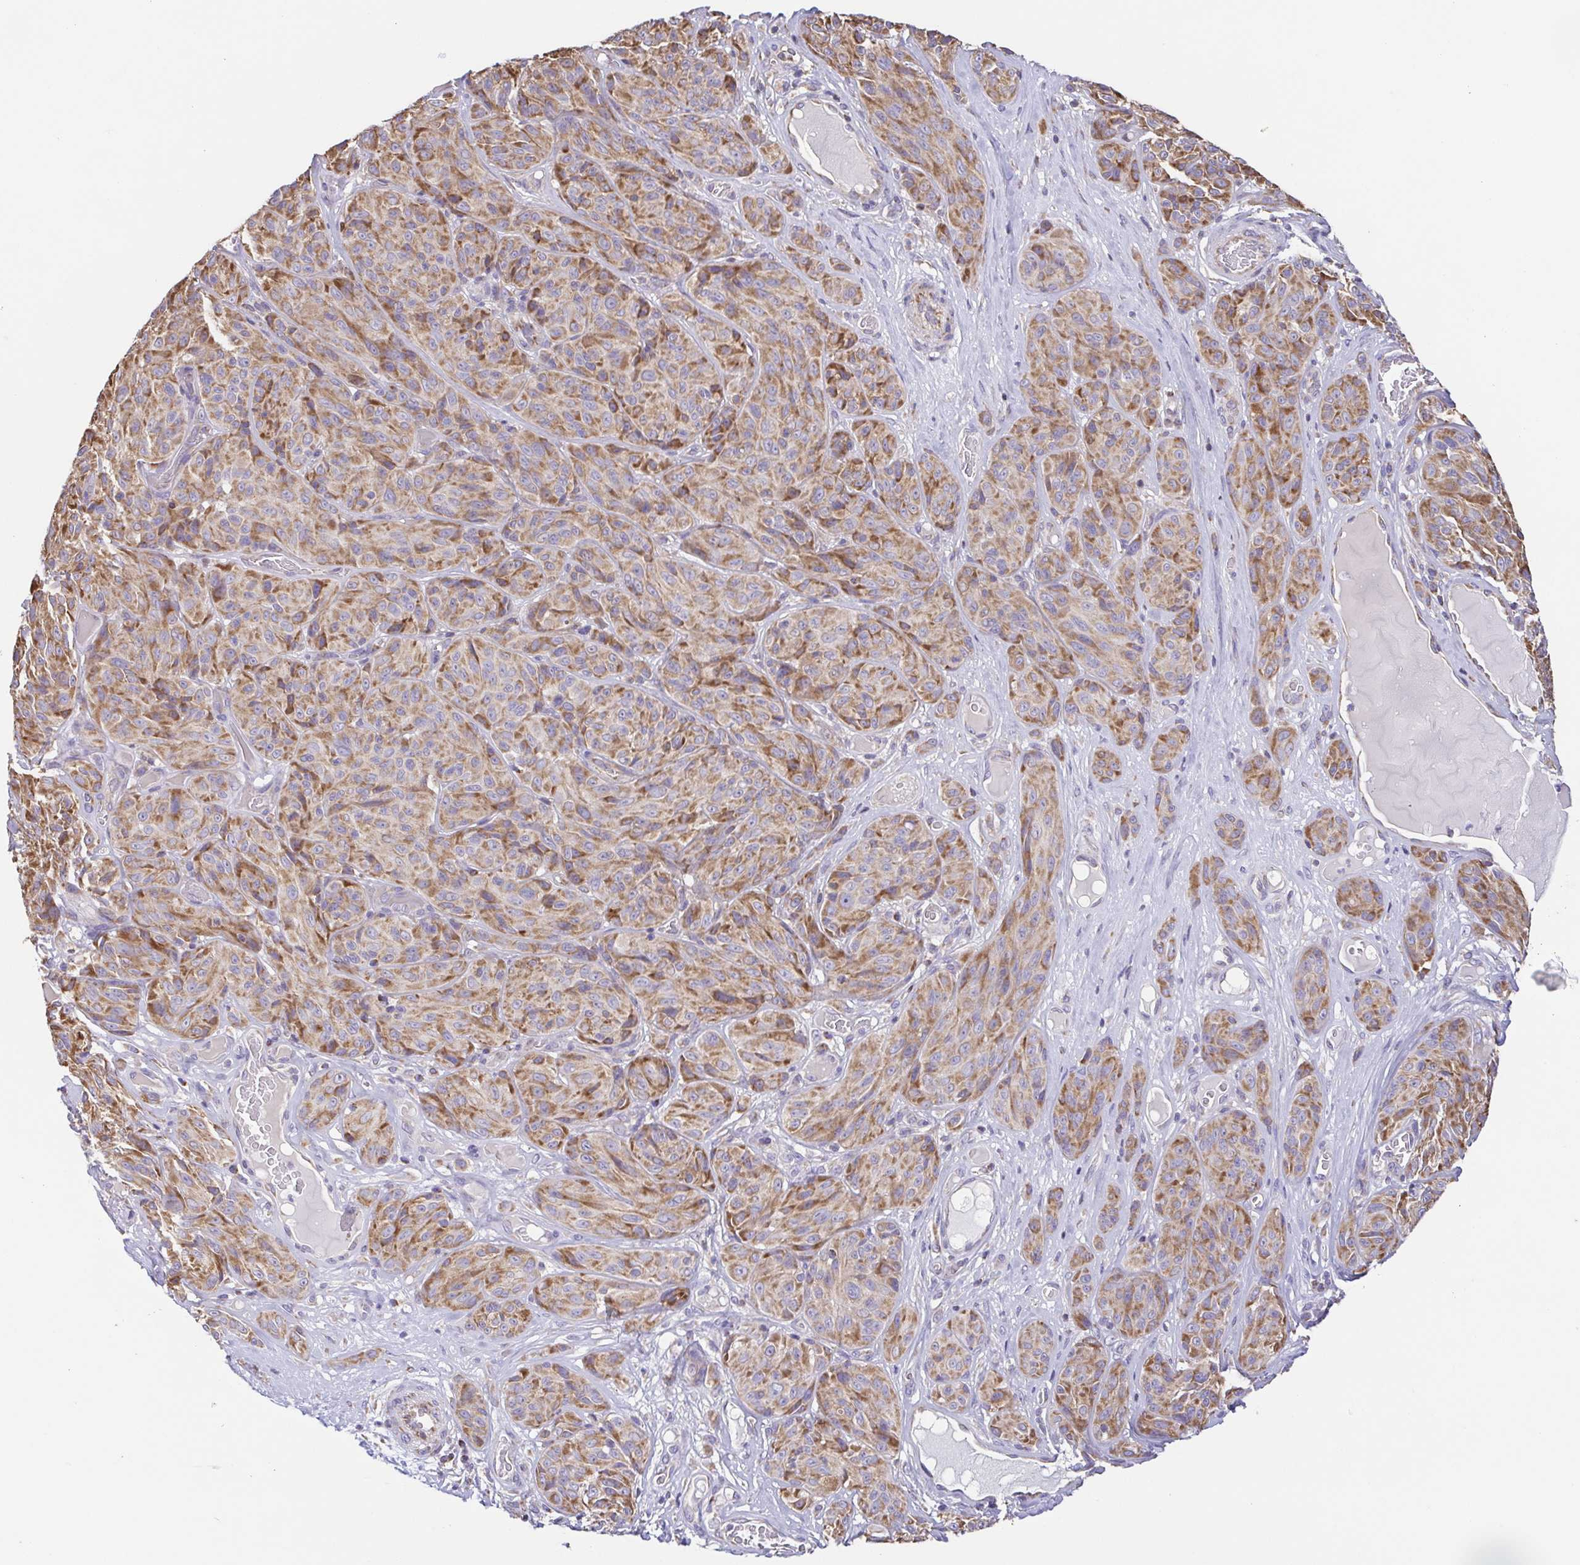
{"staining": {"intensity": "moderate", "quantity": ">75%", "location": "cytoplasmic/membranous"}, "tissue": "melanoma", "cell_type": "Tumor cells", "image_type": "cancer", "snomed": [{"axis": "morphology", "description": "Malignant melanoma, NOS"}, {"axis": "topography", "description": "Skin"}], "caption": "Immunohistochemistry (IHC) of melanoma shows medium levels of moderate cytoplasmic/membranous expression in about >75% of tumor cells.", "gene": "GINM1", "patient": {"sex": "male", "age": 91}}